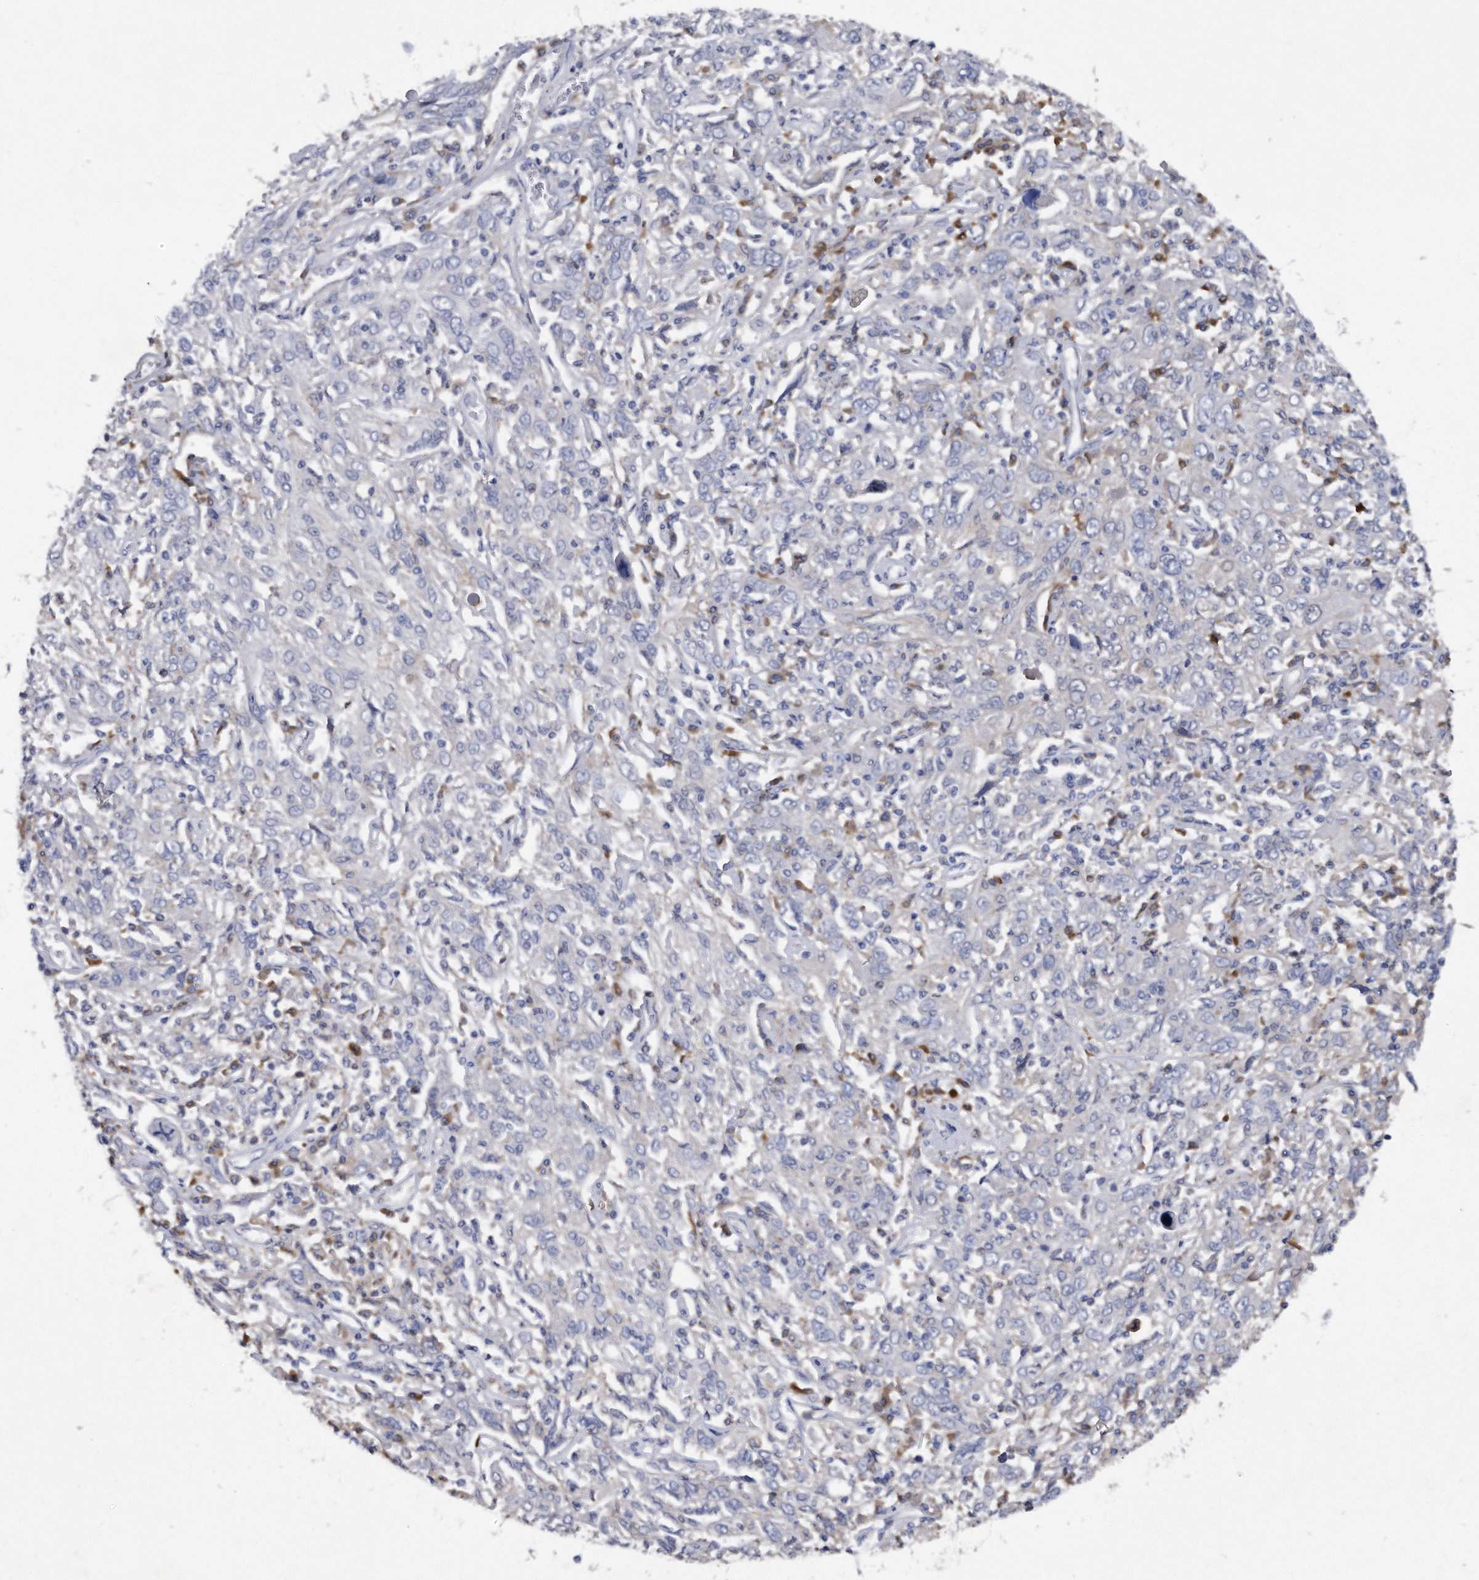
{"staining": {"intensity": "negative", "quantity": "none", "location": "none"}, "tissue": "cervical cancer", "cell_type": "Tumor cells", "image_type": "cancer", "snomed": [{"axis": "morphology", "description": "Squamous cell carcinoma, NOS"}, {"axis": "topography", "description": "Cervix"}], "caption": "Immunohistochemistry (IHC) photomicrograph of neoplastic tissue: squamous cell carcinoma (cervical) stained with DAB (3,3'-diaminobenzidine) exhibits no significant protein positivity in tumor cells.", "gene": "ASNS", "patient": {"sex": "female", "age": 46}}